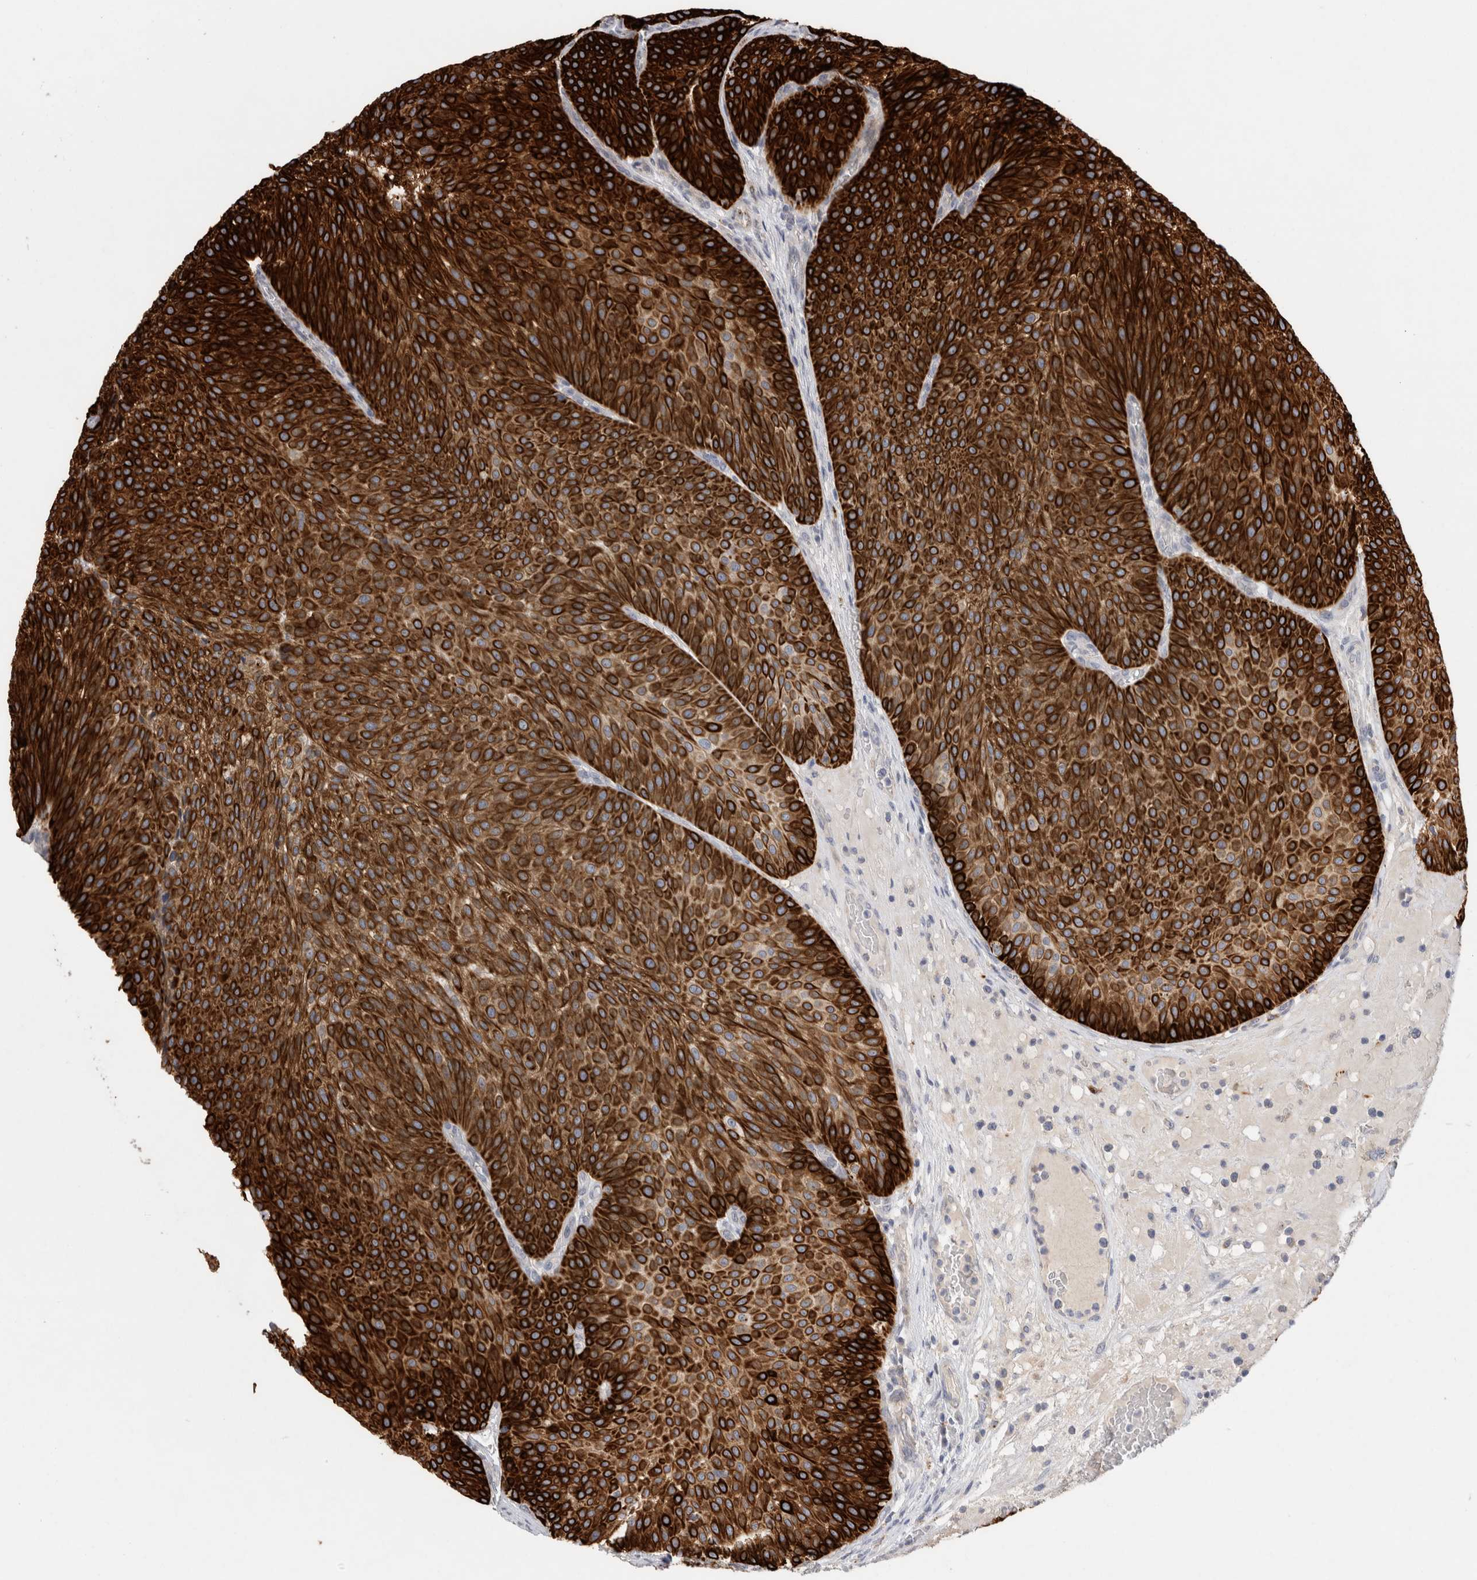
{"staining": {"intensity": "strong", "quantity": ">75%", "location": "cytoplasmic/membranous"}, "tissue": "urothelial cancer", "cell_type": "Tumor cells", "image_type": "cancer", "snomed": [{"axis": "morphology", "description": "Normal tissue, NOS"}, {"axis": "morphology", "description": "Urothelial carcinoma, Low grade"}, {"axis": "topography", "description": "Smooth muscle"}, {"axis": "topography", "description": "Urinary bladder"}], "caption": "This is an image of immunohistochemistry staining of urothelial carcinoma (low-grade), which shows strong positivity in the cytoplasmic/membranous of tumor cells.", "gene": "GAA", "patient": {"sex": "male", "age": 60}}